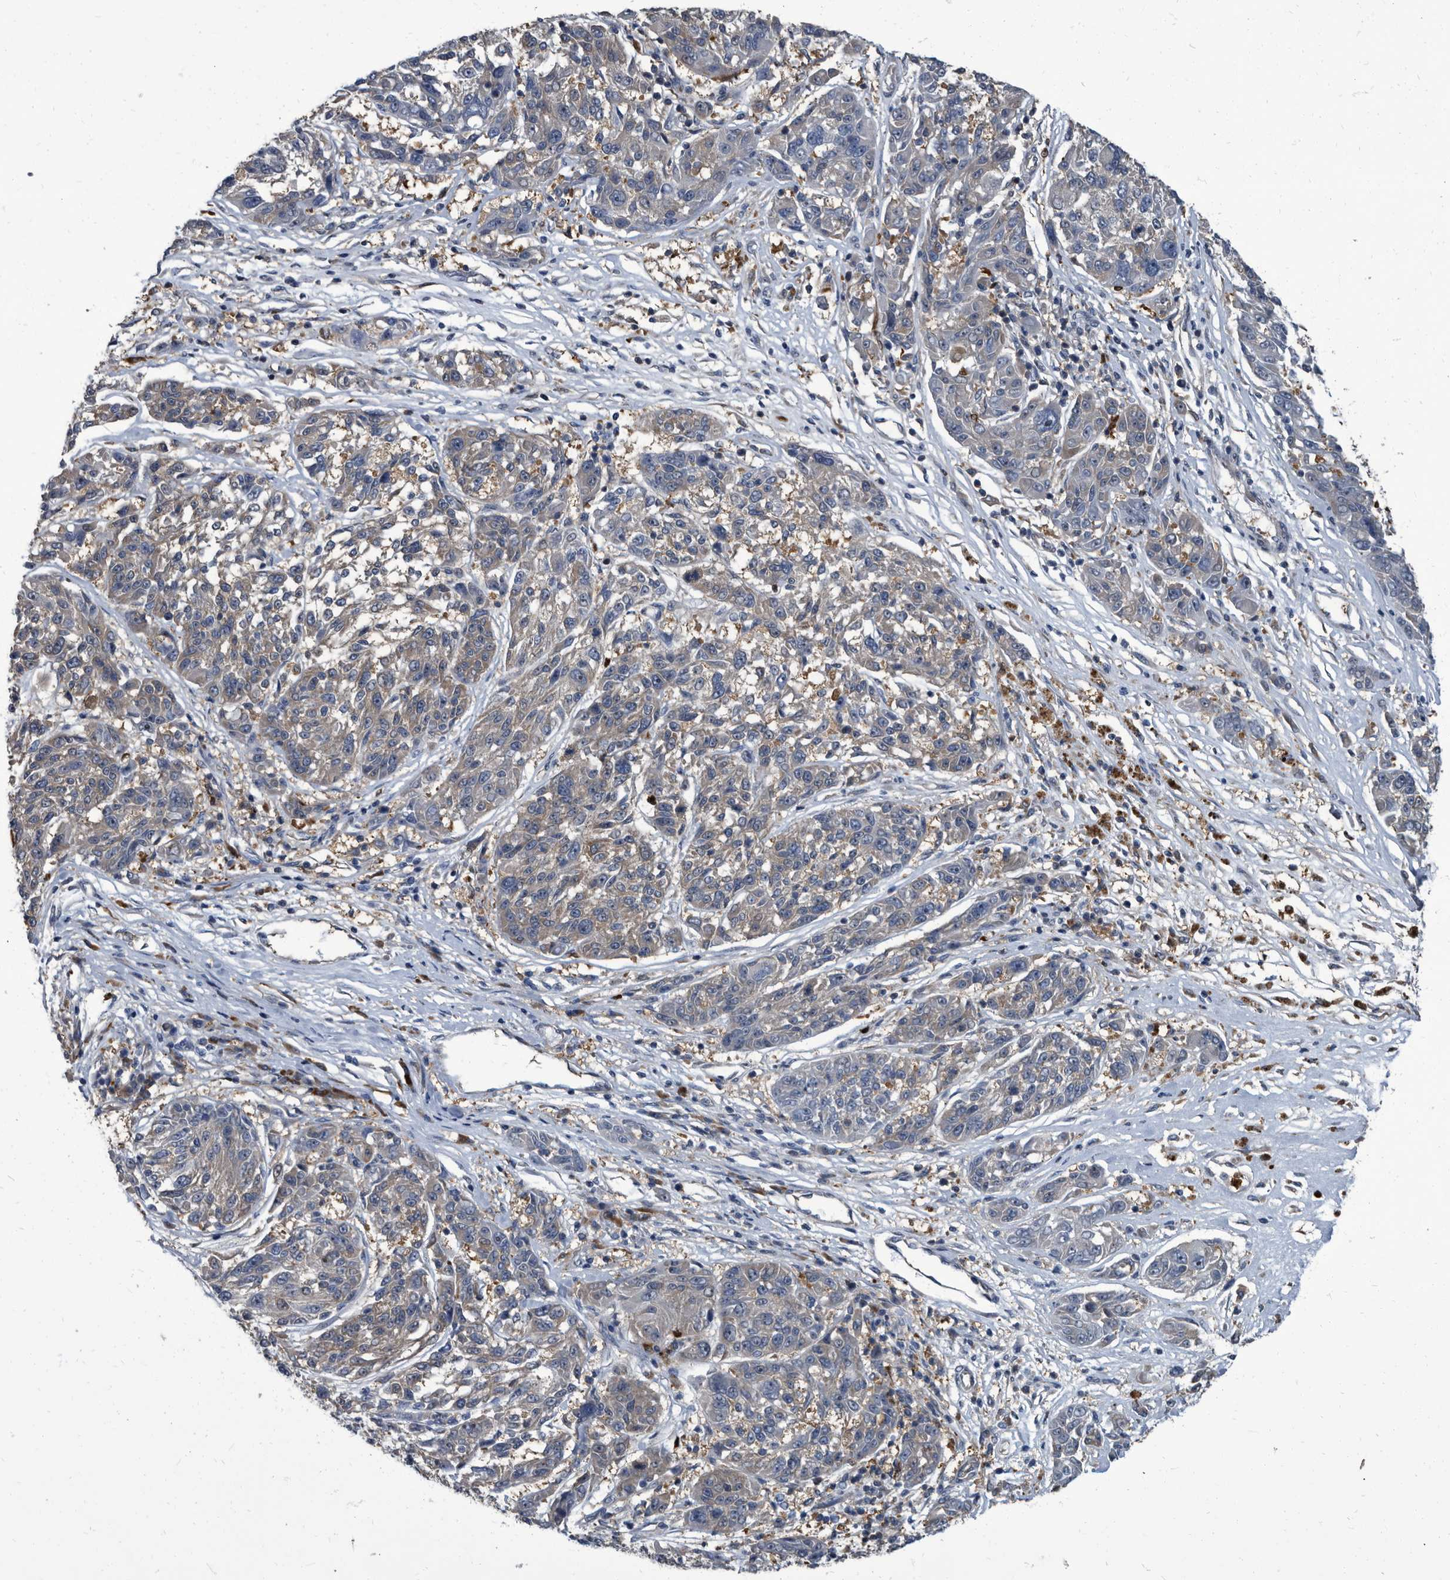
{"staining": {"intensity": "weak", "quantity": "<25%", "location": "cytoplasmic/membranous"}, "tissue": "melanoma", "cell_type": "Tumor cells", "image_type": "cancer", "snomed": [{"axis": "morphology", "description": "Malignant melanoma, NOS"}, {"axis": "topography", "description": "Skin"}], "caption": "Immunohistochemical staining of human melanoma demonstrates no significant positivity in tumor cells. Nuclei are stained in blue.", "gene": "CDV3", "patient": {"sex": "male", "age": 53}}